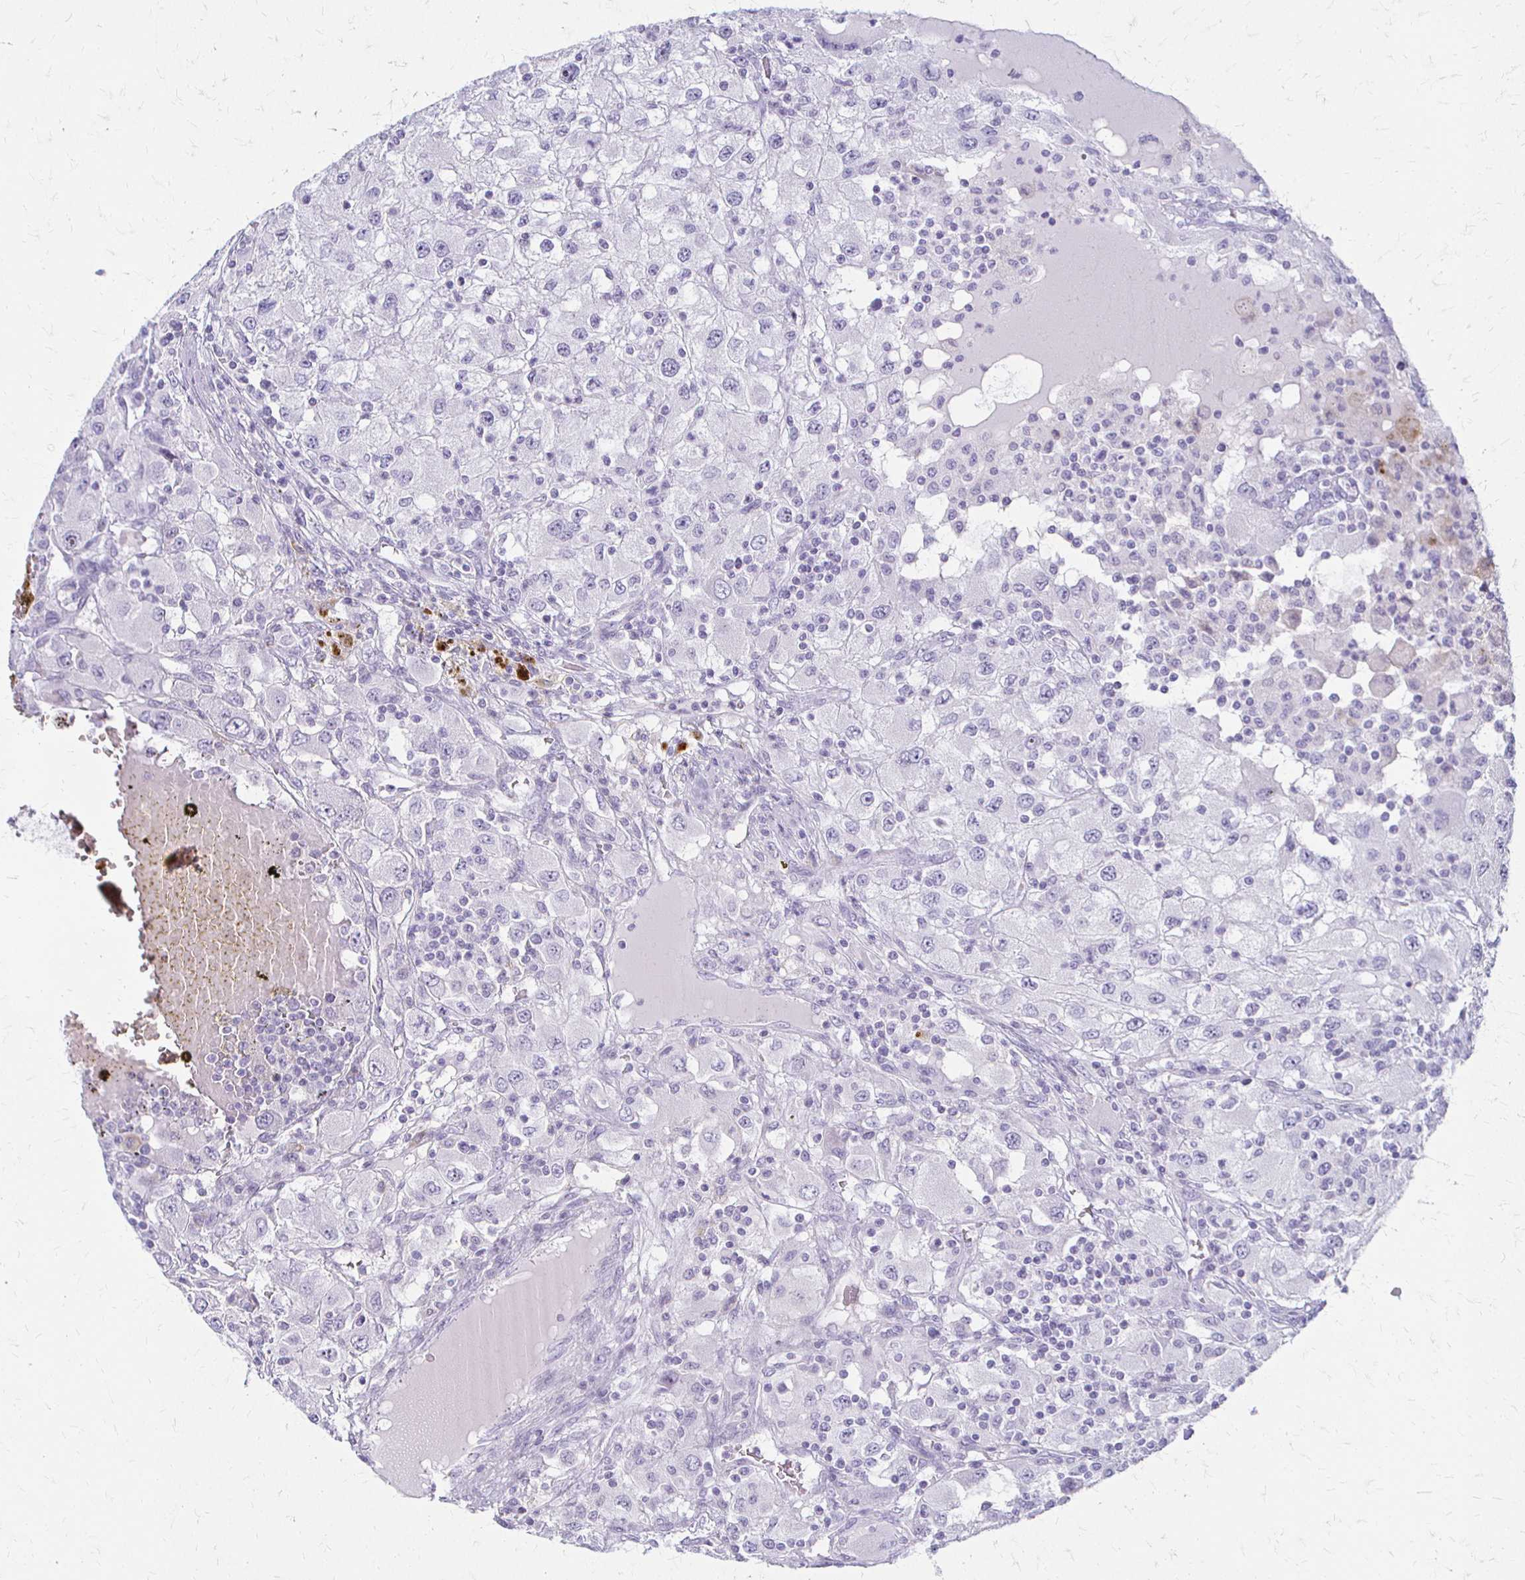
{"staining": {"intensity": "negative", "quantity": "none", "location": "none"}, "tissue": "renal cancer", "cell_type": "Tumor cells", "image_type": "cancer", "snomed": [{"axis": "morphology", "description": "Adenocarcinoma, NOS"}, {"axis": "topography", "description": "Kidney"}], "caption": "DAB immunohistochemical staining of human renal cancer (adenocarcinoma) displays no significant expression in tumor cells.", "gene": "ACP5", "patient": {"sex": "female", "age": 67}}